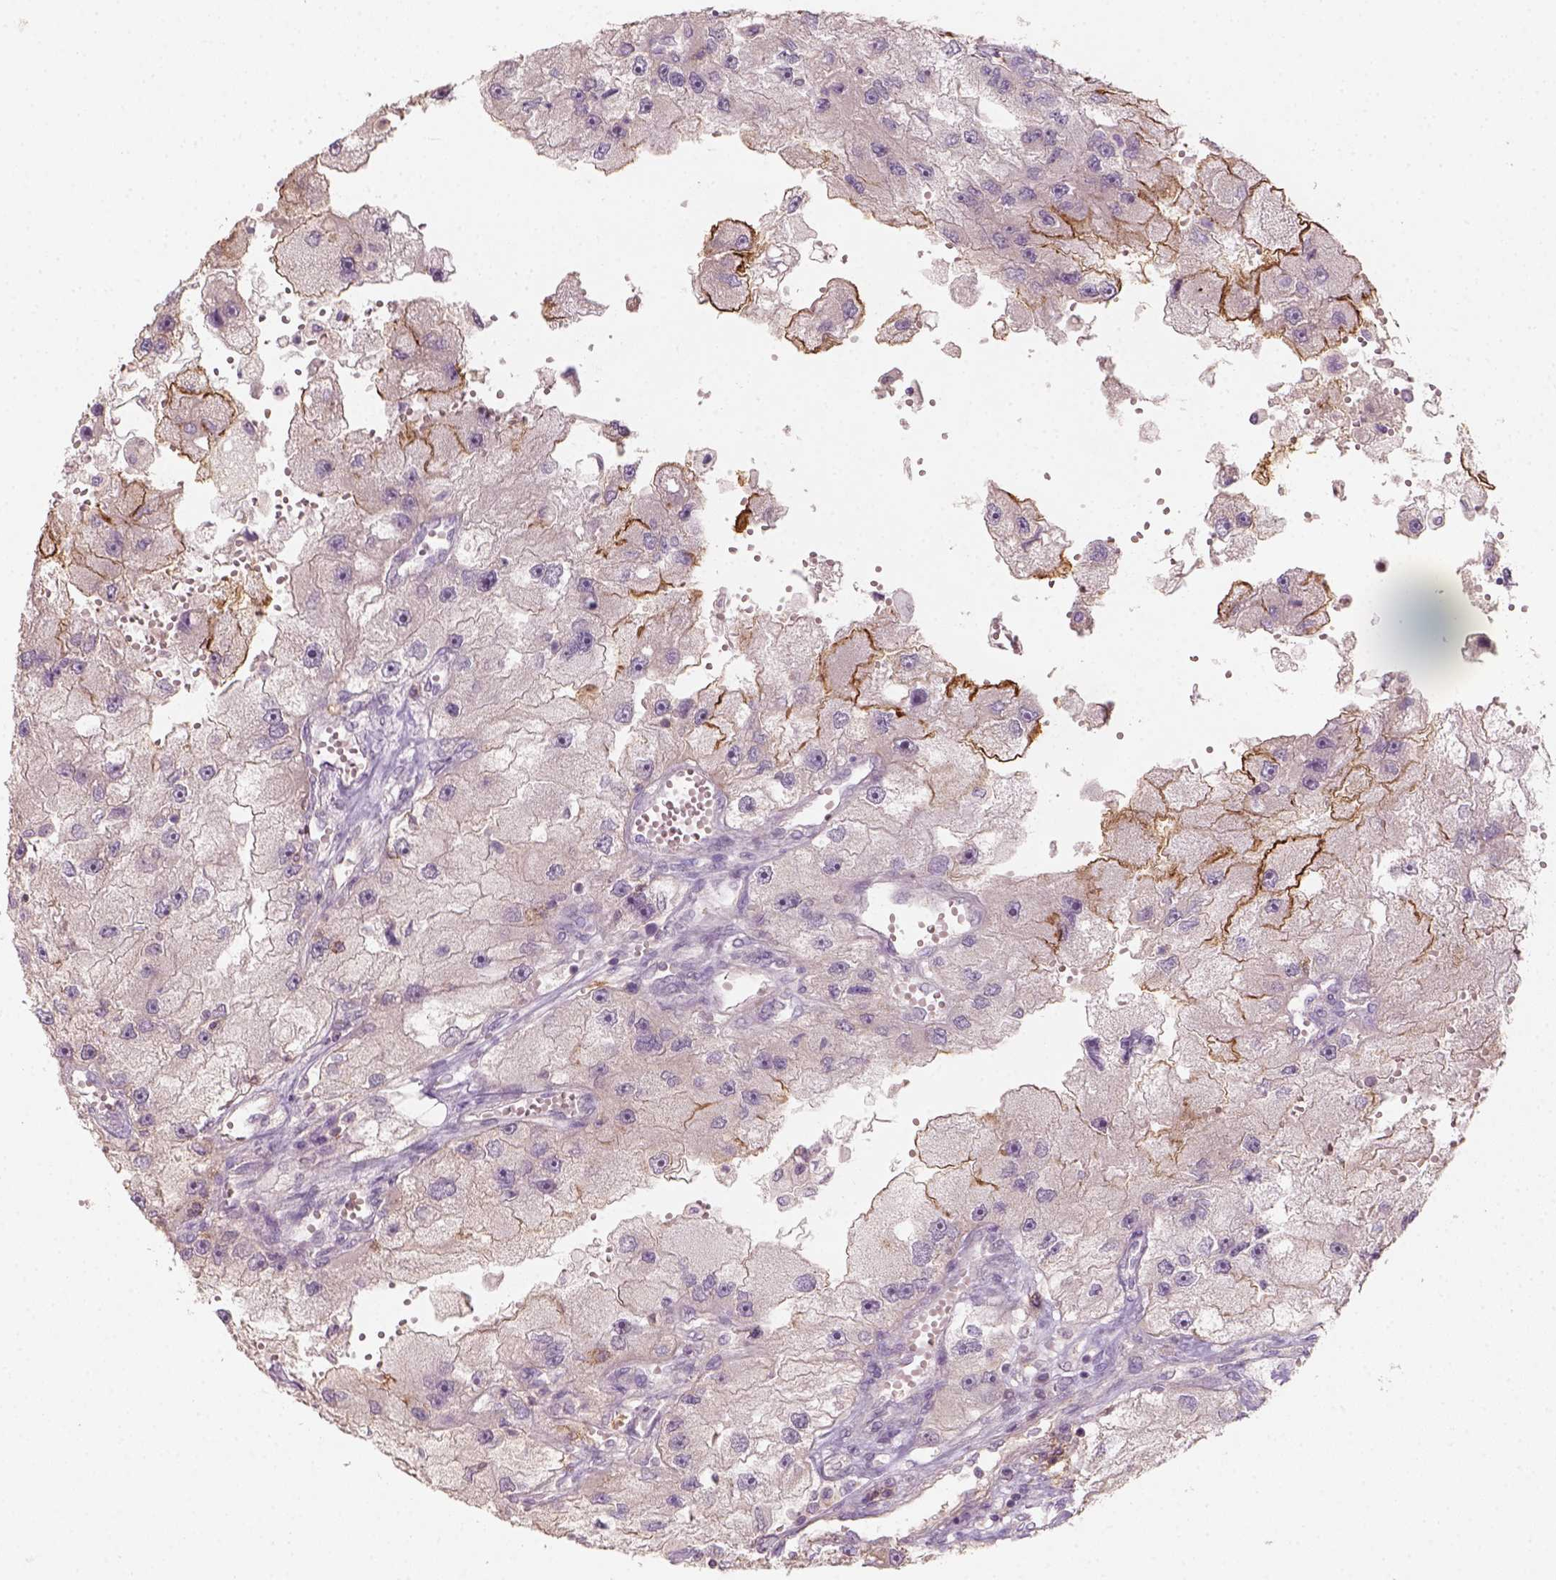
{"staining": {"intensity": "strong", "quantity": "<25%", "location": "cytoplasmic/membranous"}, "tissue": "renal cancer", "cell_type": "Tumor cells", "image_type": "cancer", "snomed": [{"axis": "morphology", "description": "Adenocarcinoma, NOS"}, {"axis": "topography", "description": "Kidney"}], "caption": "Immunohistochemical staining of human adenocarcinoma (renal) reveals strong cytoplasmic/membranous protein expression in about <25% of tumor cells.", "gene": "AQP9", "patient": {"sex": "male", "age": 63}}